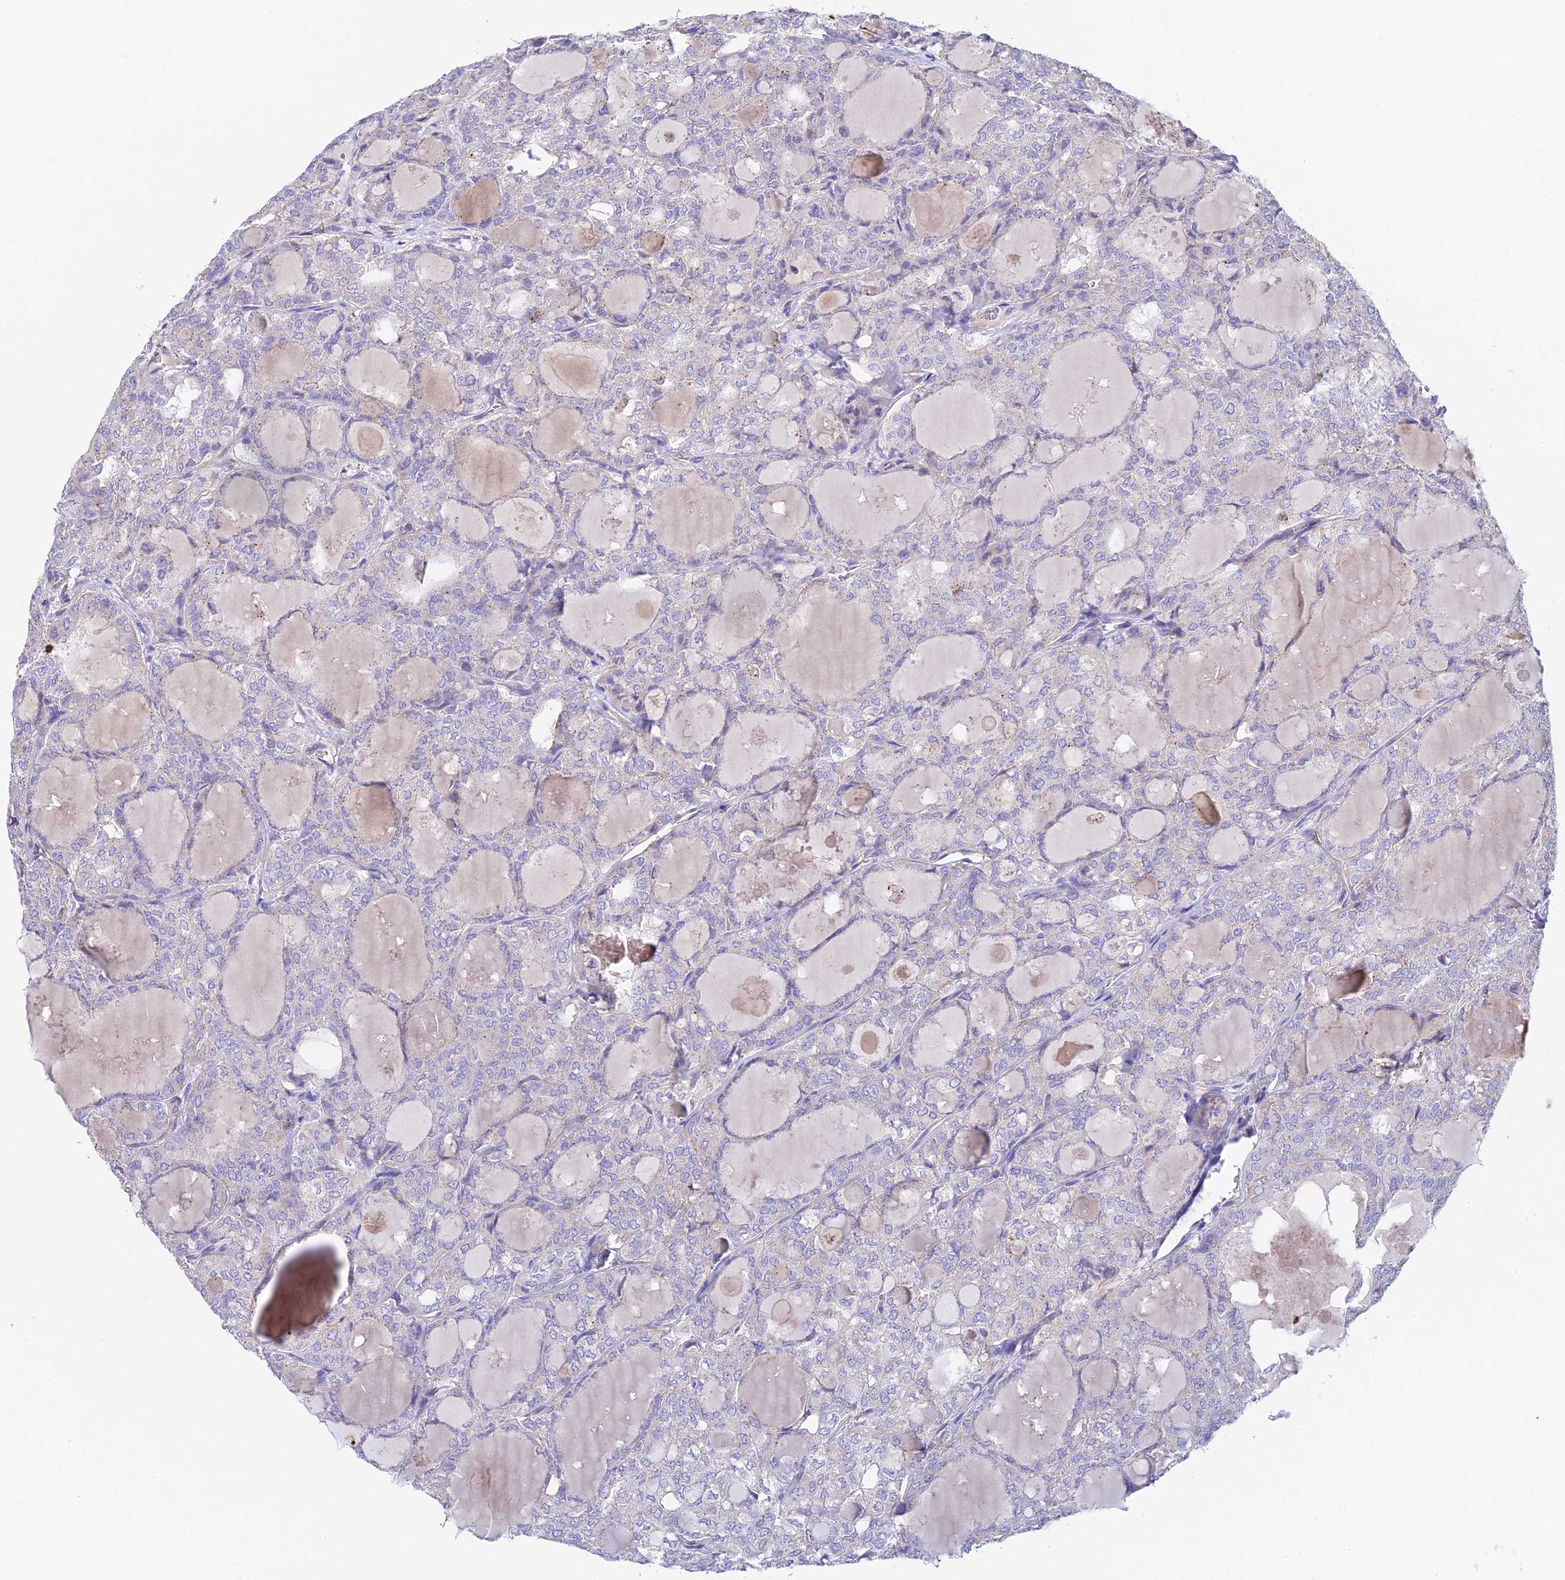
{"staining": {"intensity": "negative", "quantity": "none", "location": "none"}, "tissue": "thyroid cancer", "cell_type": "Tumor cells", "image_type": "cancer", "snomed": [{"axis": "morphology", "description": "Follicular adenoma carcinoma, NOS"}, {"axis": "topography", "description": "Thyroid gland"}], "caption": "Immunohistochemical staining of human thyroid cancer demonstrates no significant expression in tumor cells.", "gene": "QRFP", "patient": {"sex": "male", "age": 75}}